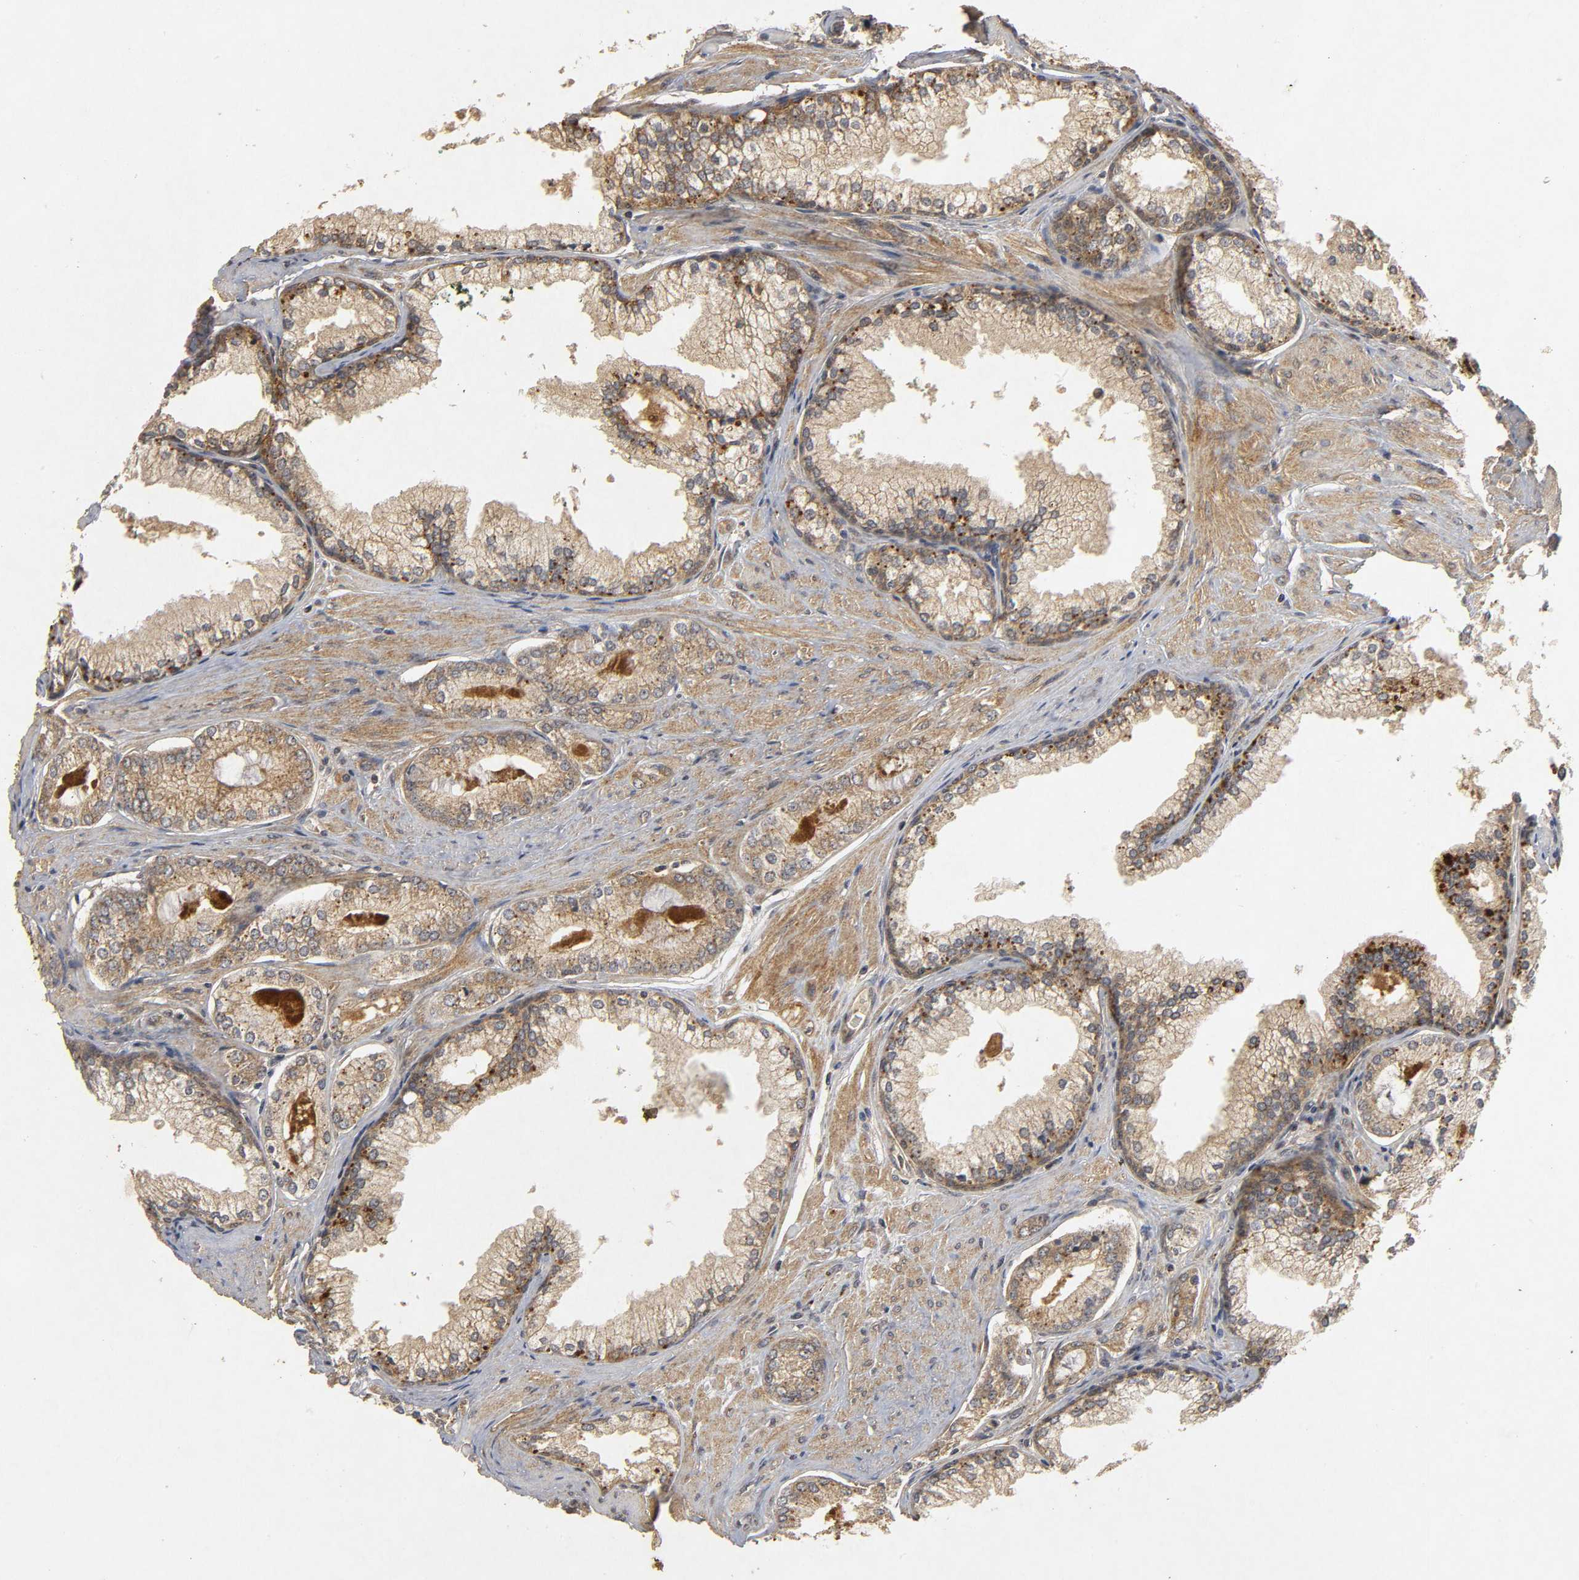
{"staining": {"intensity": "weak", "quantity": ">75%", "location": "cytoplasmic/membranous"}, "tissue": "prostate cancer", "cell_type": "Tumor cells", "image_type": "cancer", "snomed": [{"axis": "morphology", "description": "Adenocarcinoma, Low grade"}, {"axis": "topography", "description": "Prostate"}], "caption": "Weak cytoplasmic/membranous expression for a protein is seen in about >75% of tumor cells of low-grade adenocarcinoma (prostate) using immunohistochemistry.", "gene": "TRAF6", "patient": {"sex": "male", "age": 71}}